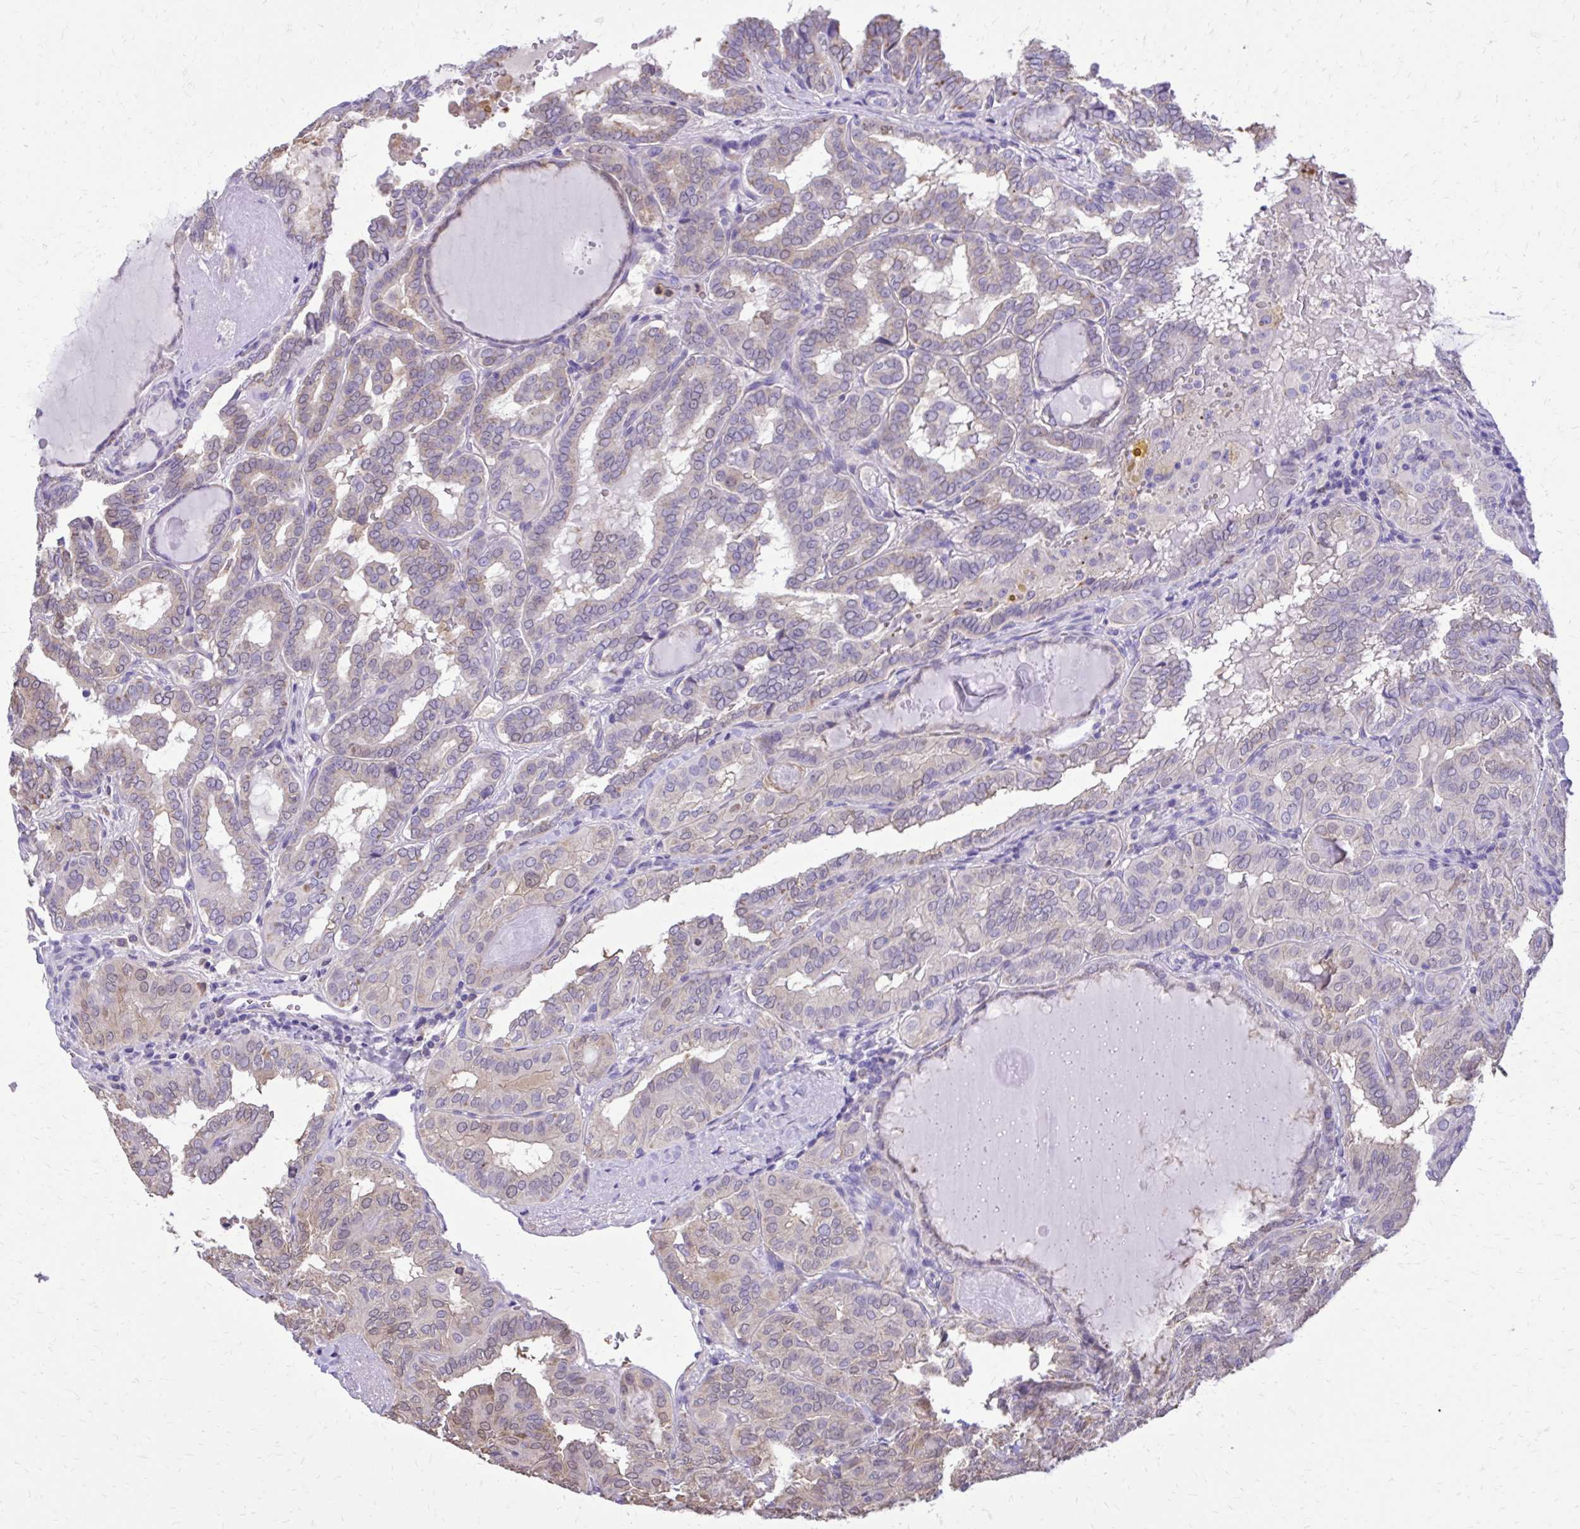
{"staining": {"intensity": "negative", "quantity": "none", "location": "none"}, "tissue": "thyroid cancer", "cell_type": "Tumor cells", "image_type": "cancer", "snomed": [{"axis": "morphology", "description": "Papillary adenocarcinoma, NOS"}, {"axis": "topography", "description": "Thyroid gland"}], "caption": "Immunohistochemistry of human papillary adenocarcinoma (thyroid) reveals no expression in tumor cells. (DAB (3,3'-diaminobenzidine) immunohistochemistry, high magnification).", "gene": "CAT", "patient": {"sex": "female", "age": 46}}